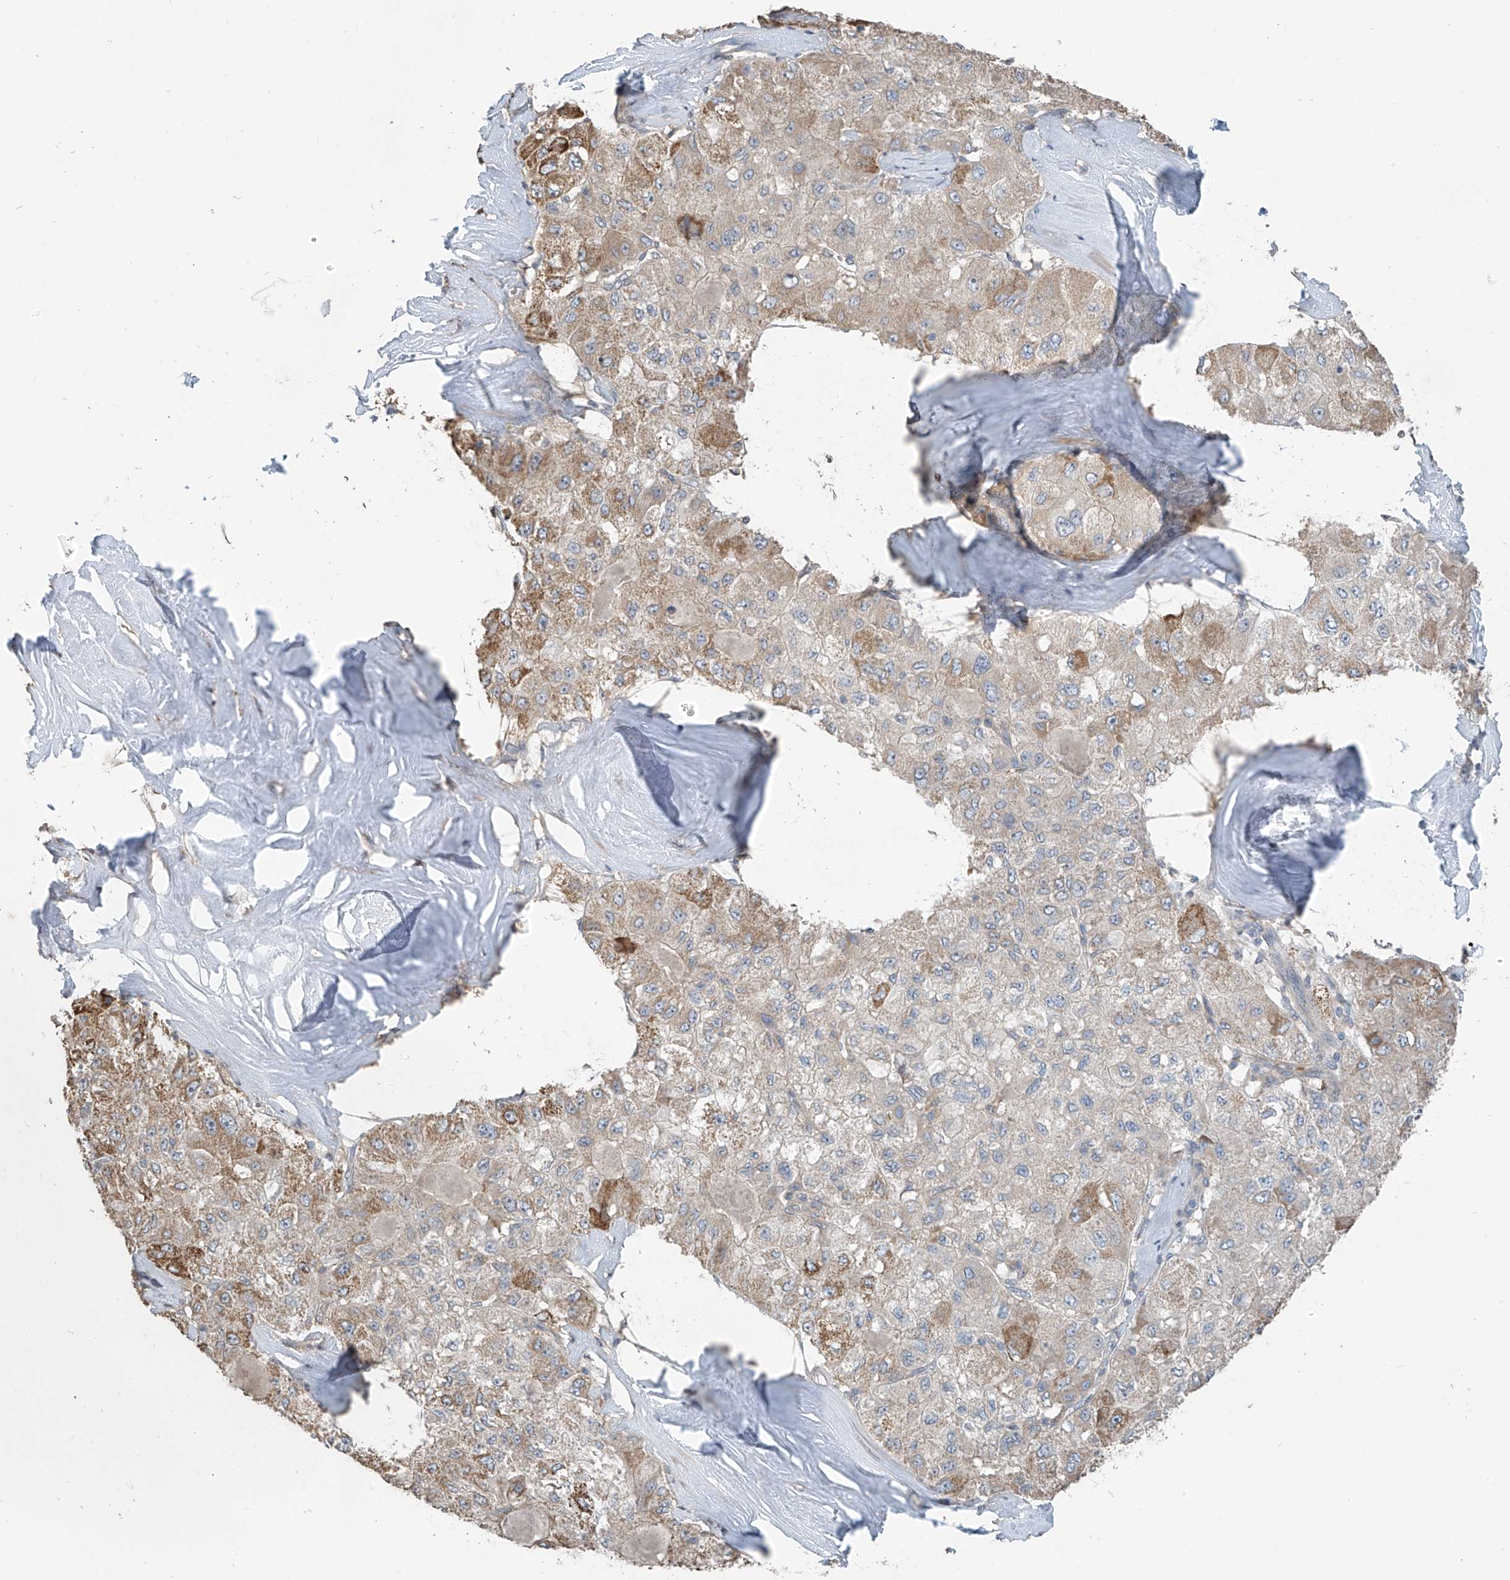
{"staining": {"intensity": "moderate", "quantity": "<25%", "location": "cytoplasmic/membranous"}, "tissue": "liver cancer", "cell_type": "Tumor cells", "image_type": "cancer", "snomed": [{"axis": "morphology", "description": "Carcinoma, Hepatocellular, NOS"}, {"axis": "topography", "description": "Liver"}], "caption": "Protein staining displays moderate cytoplasmic/membranous staining in about <25% of tumor cells in liver hepatocellular carcinoma. The staining was performed using DAB (3,3'-diaminobenzidine) to visualize the protein expression in brown, while the nuclei were stained in blue with hematoxylin (Magnification: 20x).", "gene": "HOXA11", "patient": {"sex": "male", "age": 80}}